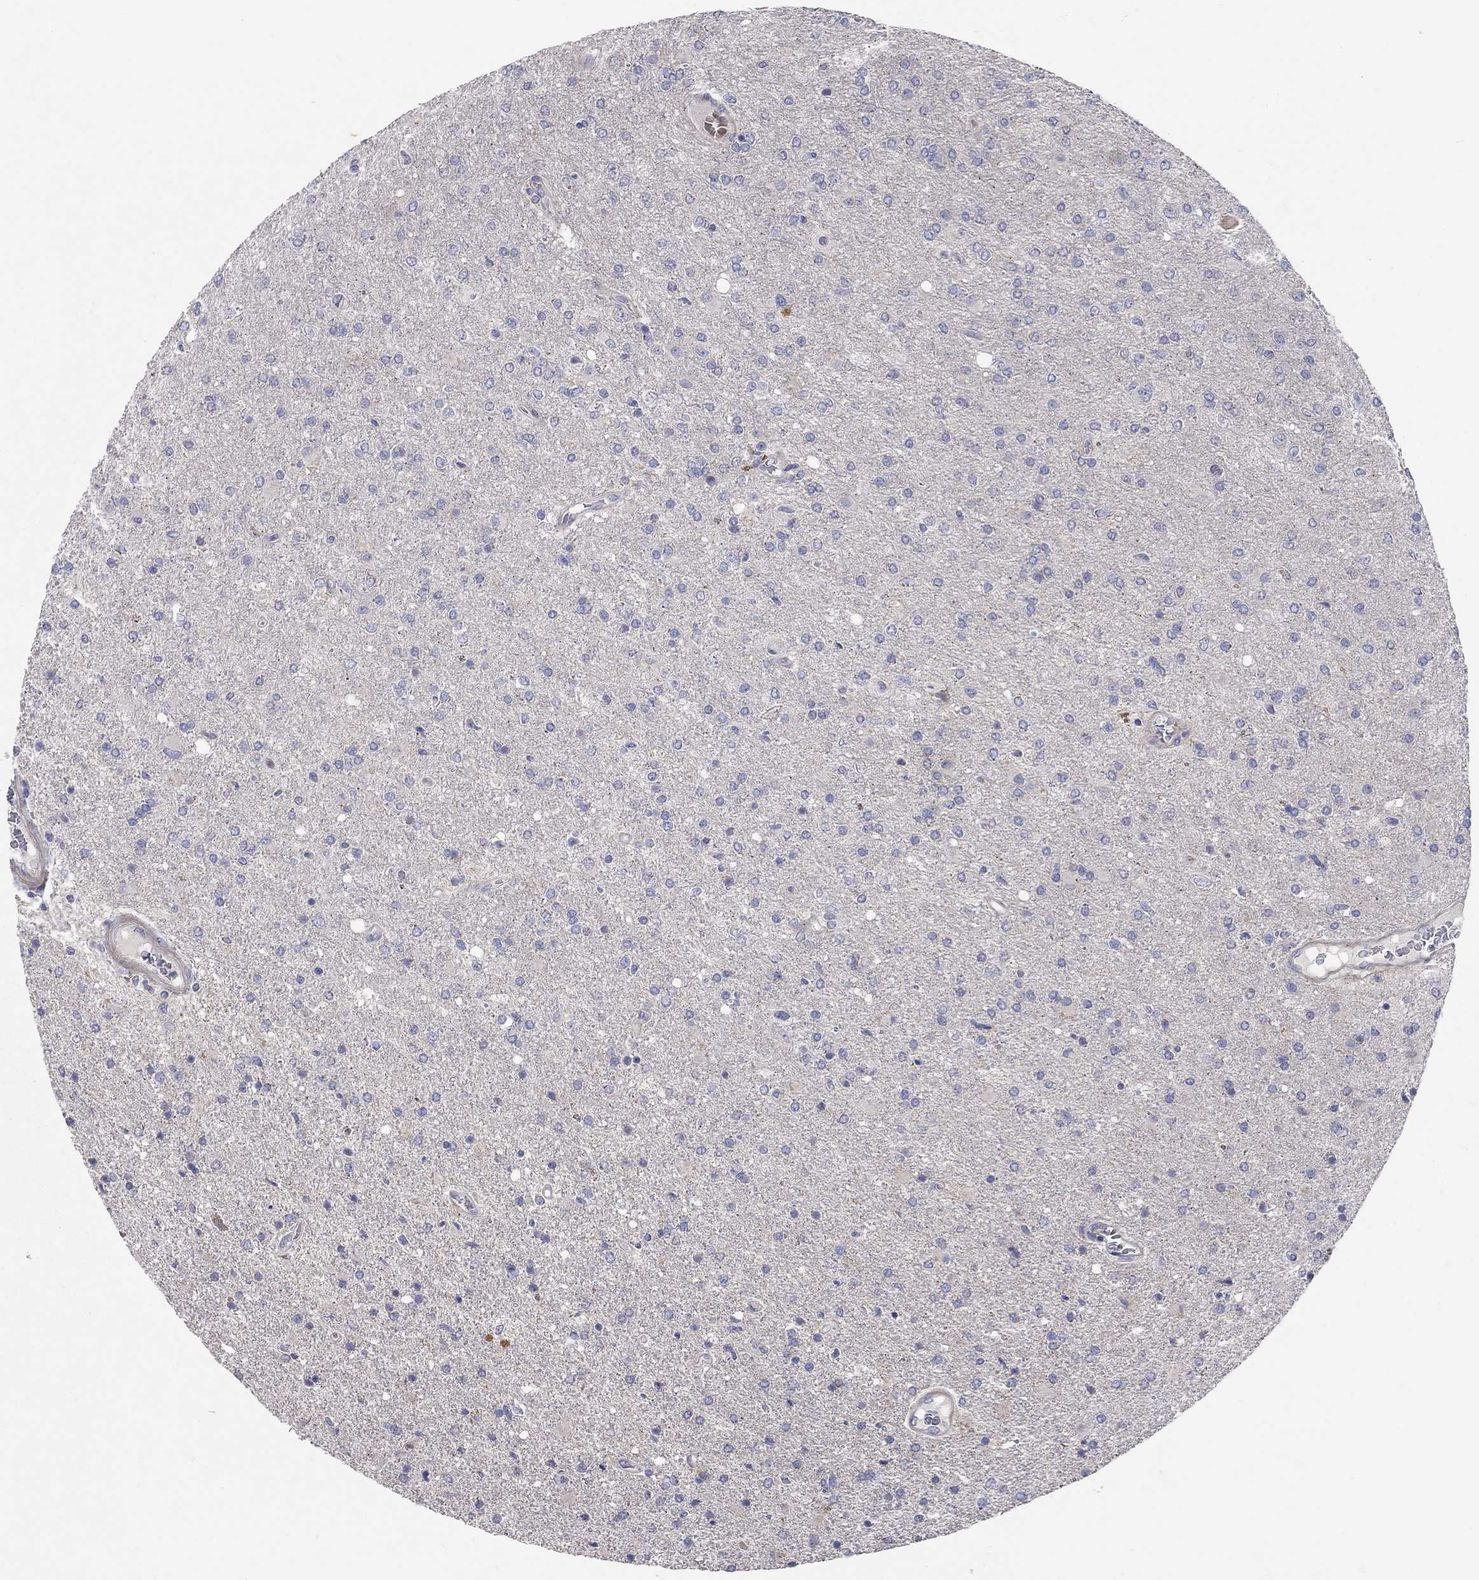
{"staining": {"intensity": "negative", "quantity": "none", "location": "none"}, "tissue": "glioma", "cell_type": "Tumor cells", "image_type": "cancer", "snomed": [{"axis": "morphology", "description": "Glioma, malignant, High grade"}, {"axis": "topography", "description": "Cerebral cortex"}], "caption": "Image shows no significant protein expression in tumor cells of glioma.", "gene": "KANSL1L", "patient": {"sex": "male", "age": 70}}